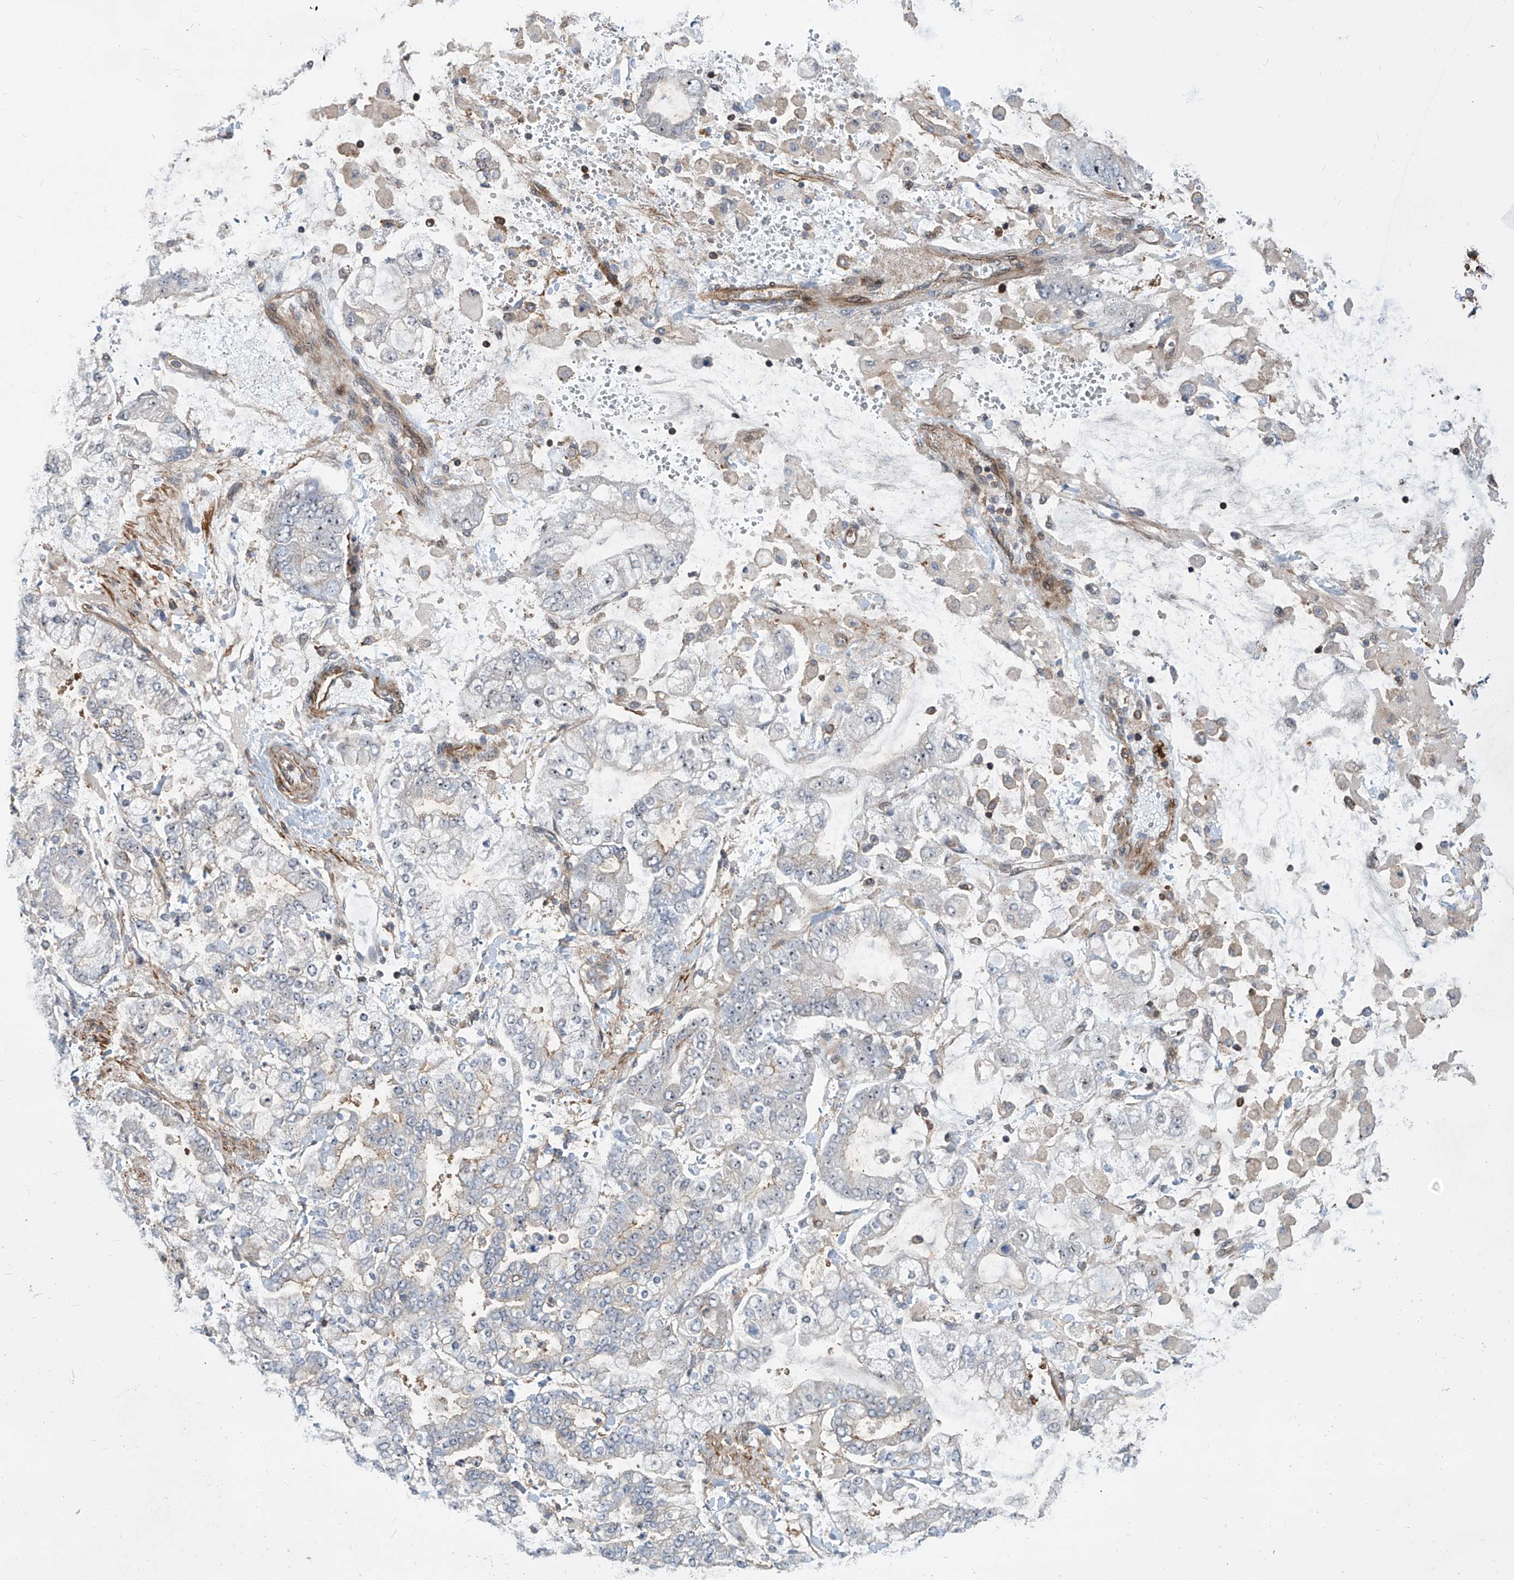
{"staining": {"intensity": "strong", "quantity": "25%-75%", "location": "cytoplasmic/membranous"}, "tissue": "stomach cancer", "cell_type": "Tumor cells", "image_type": "cancer", "snomed": [{"axis": "morphology", "description": "Normal tissue, NOS"}, {"axis": "morphology", "description": "Adenocarcinoma, NOS"}, {"axis": "topography", "description": "Stomach, upper"}, {"axis": "topography", "description": "Stomach"}], "caption": "Immunohistochemistry (IHC) micrograph of neoplastic tissue: stomach cancer (adenocarcinoma) stained using IHC demonstrates high levels of strong protein expression localized specifically in the cytoplasmic/membranous of tumor cells, appearing as a cytoplasmic/membranous brown color.", "gene": "MAGED2", "patient": {"sex": "male", "age": 76}}